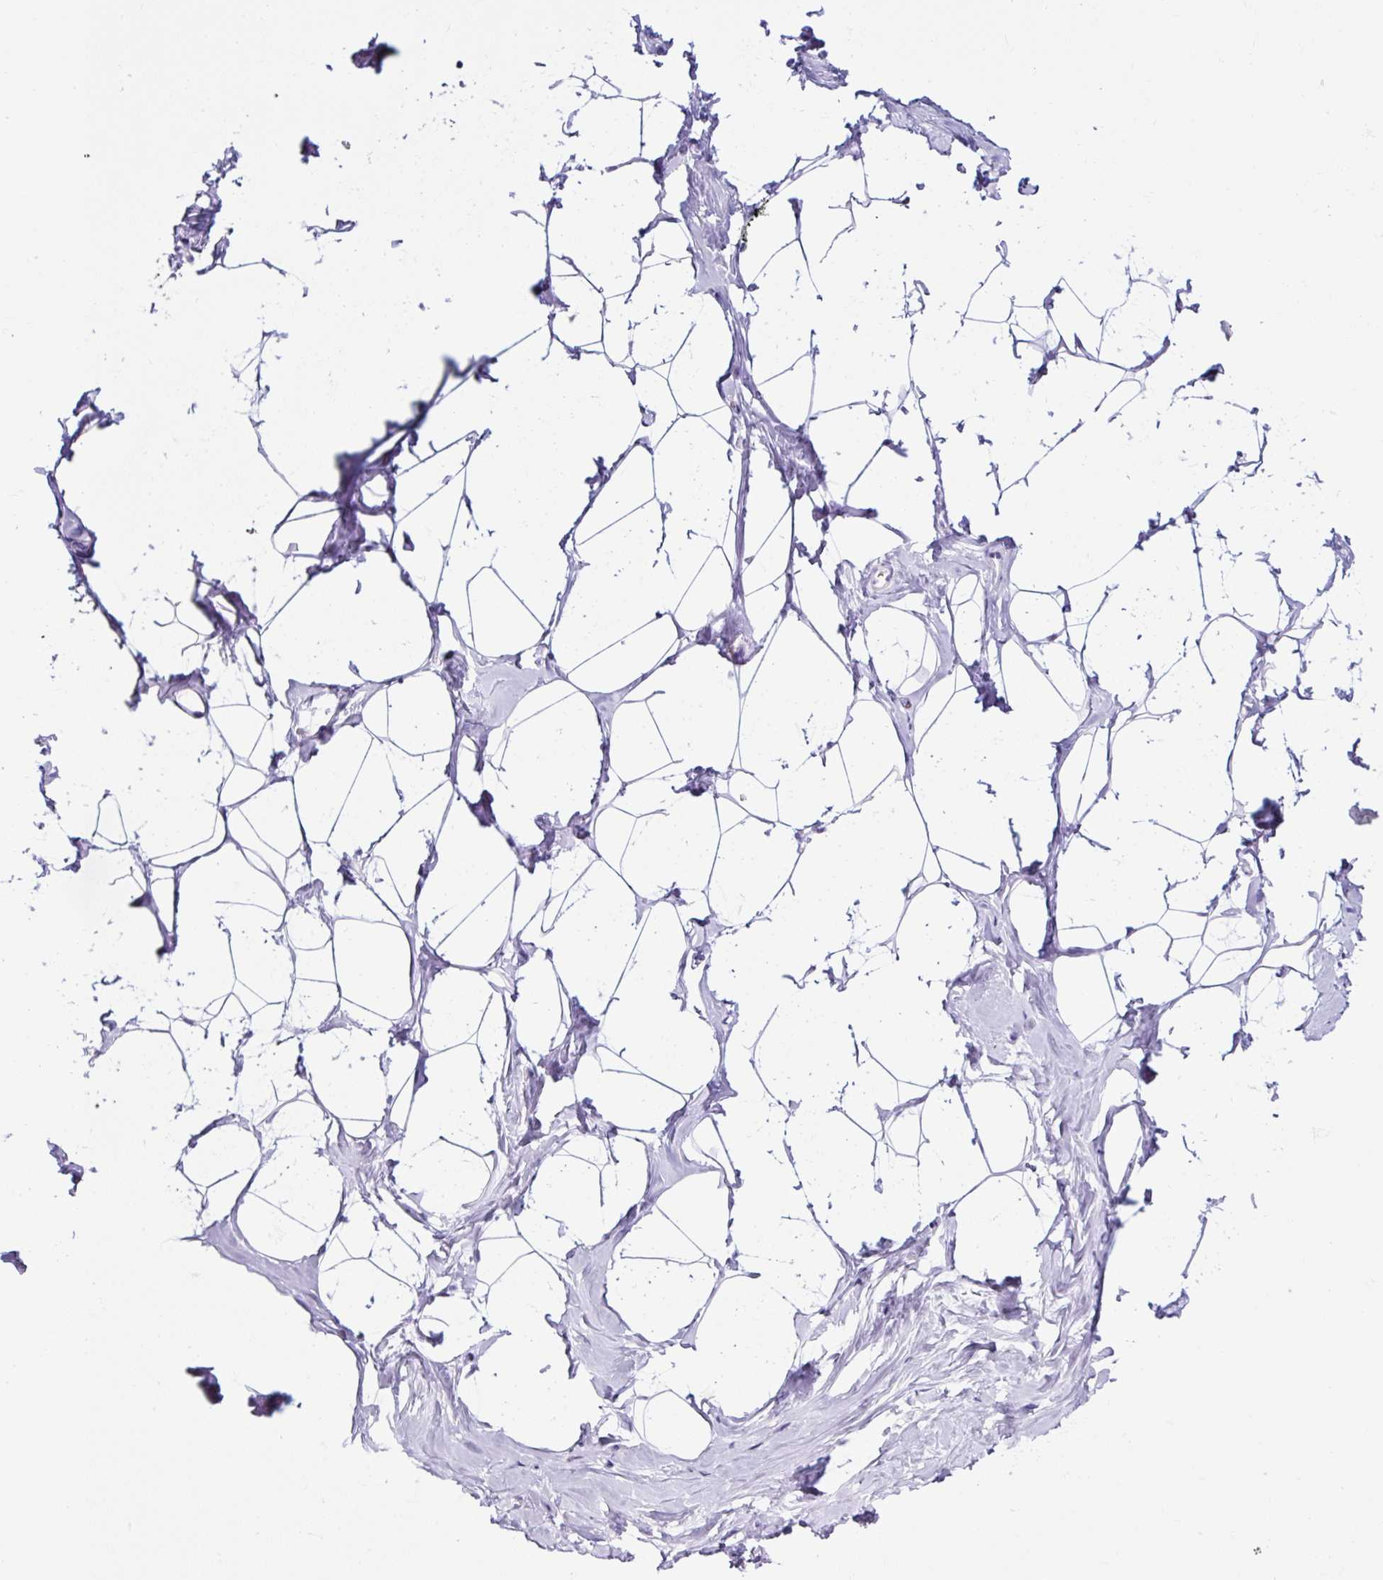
{"staining": {"intensity": "negative", "quantity": "none", "location": "none"}, "tissue": "breast", "cell_type": "Adipocytes", "image_type": "normal", "snomed": [{"axis": "morphology", "description": "Normal tissue, NOS"}, {"axis": "topography", "description": "Breast"}], "caption": "An image of breast stained for a protein demonstrates no brown staining in adipocytes.", "gene": "TMEM200B", "patient": {"sex": "female", "age": 32}}